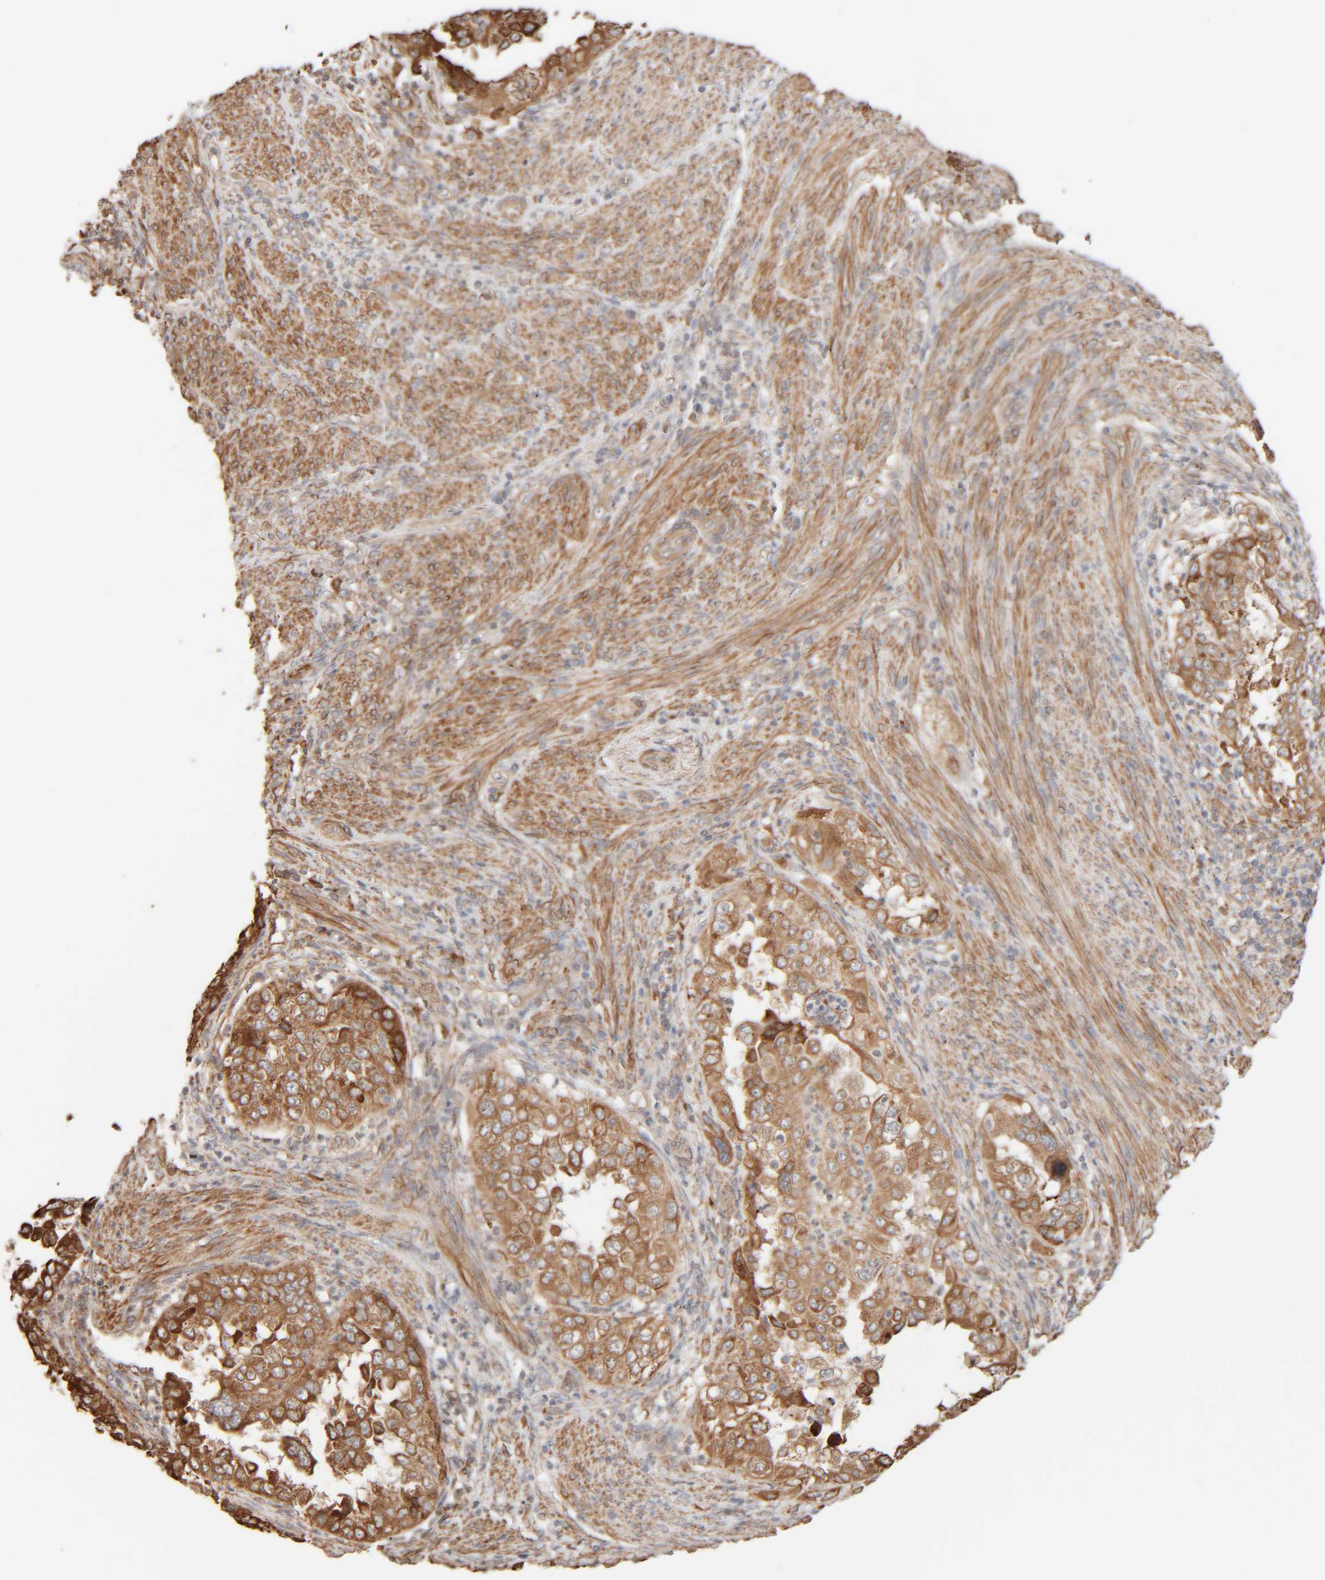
{"staining": {"intensity": "moderate", "quantity": ">75%", "location": "cytoplasmic/membranous"}, "tissue": "endometrial cancer", "cell_type": "Tumor cells", "image_type": "cancer", "snomed": [{"axis": "morphology", "description": "Adenocarcinoma, NOS"}, {"axis": "topography", "description": "Endometrium"}], "caption": "Moderate cytoplasmic/membranous positivity is identified in about >75% of tumor cells in endometrial adenocarcinoma. (Brightfield microscopy of DAB IHC at high magnification).", "gene": "INTS1", "patient": {"sex": "female", "age": 85}}